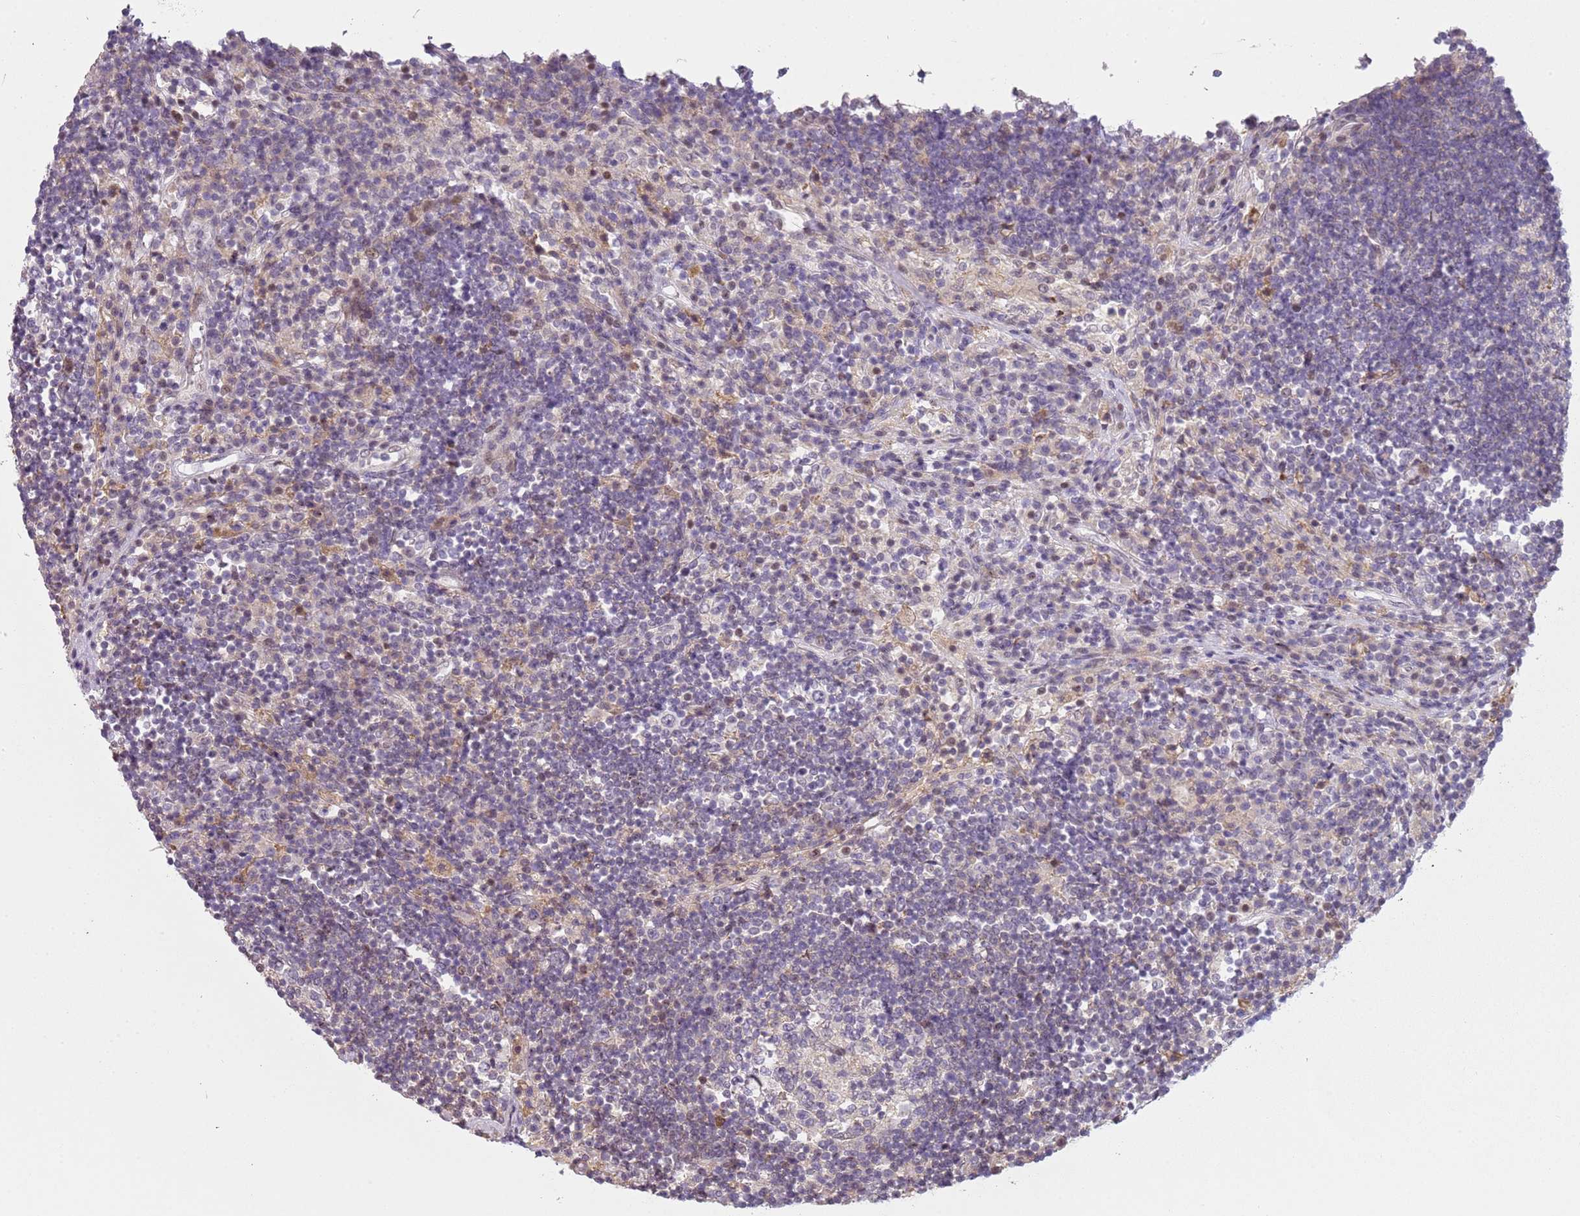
{"staining": {"intensity": "negative", "quantity": "none", "location": "none"}, "tissue": "lymph node", "cell_type": "Germinal center cells", "image_type": "normal", "snomed": [{"axis": "morphology", "description": "Normal tissue, NOS"}, {"axis": "topography", "description": "Lymph node"}], "caption": "Image shows no significant protein staining in germinal center cells of unremarkable lymph node.", "gene": "DEFB116", "patient": {"sex": "female", "age": 53}}